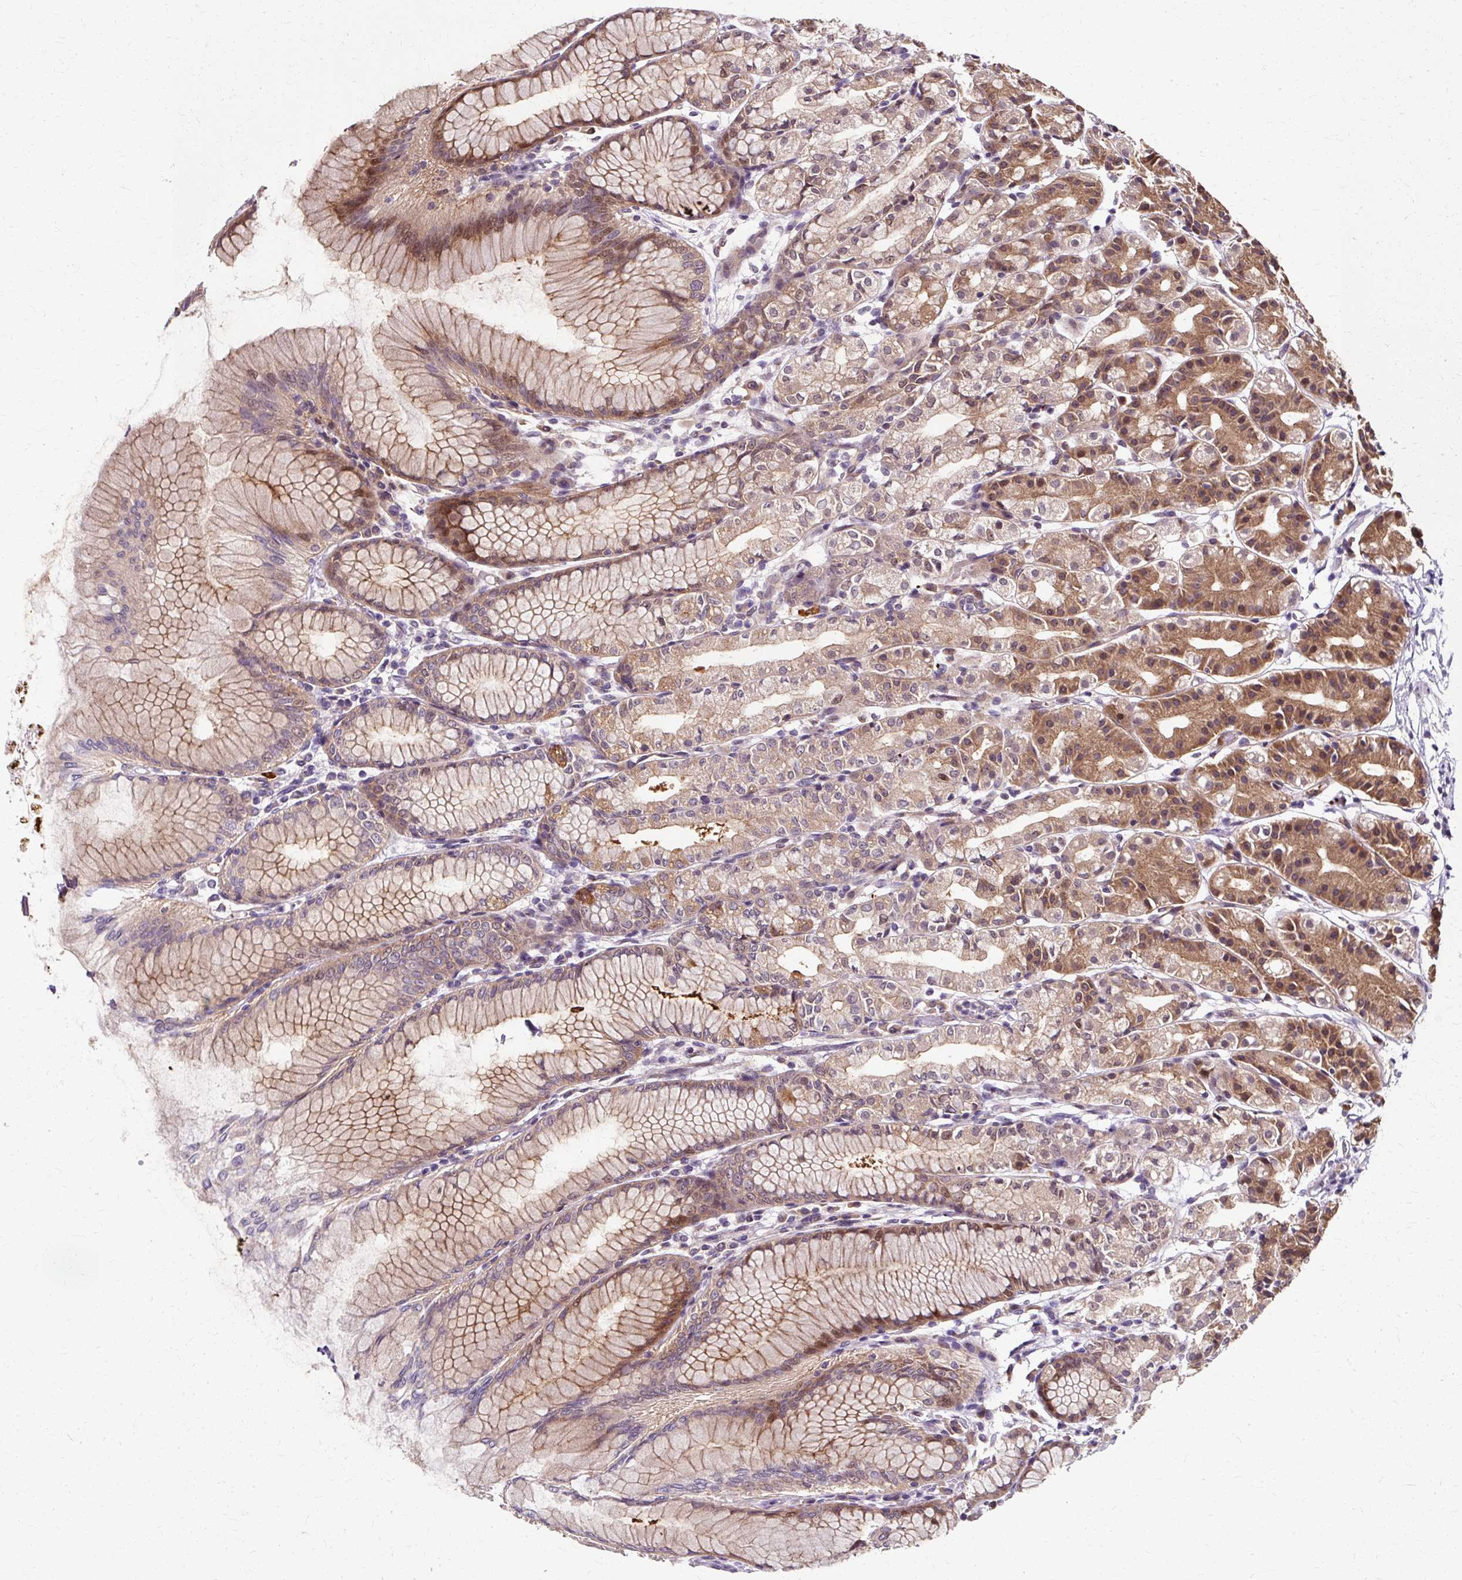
{"staining": {"intensity": "moderate", "quantity": "25%-75%", "location": "cytoplasmic/membranous,nuclear"}, "tissue": "stomach", "cell_type": "Glandular cells", "image_type": "normal", "snomed": [{"axis": "morphology", "description": "Normal tissue, NOS"}, {"axis": "topography", "description": "Stomach"}], "caption": "Stomach stained with immunohistochemistry (IHC) displays moderate cytoplasmic/membranous,nuclear expression in about 25%-75% of glandular cells.", "gene": "ZNF555", "patient": {"sex": "female", "age": 57}}